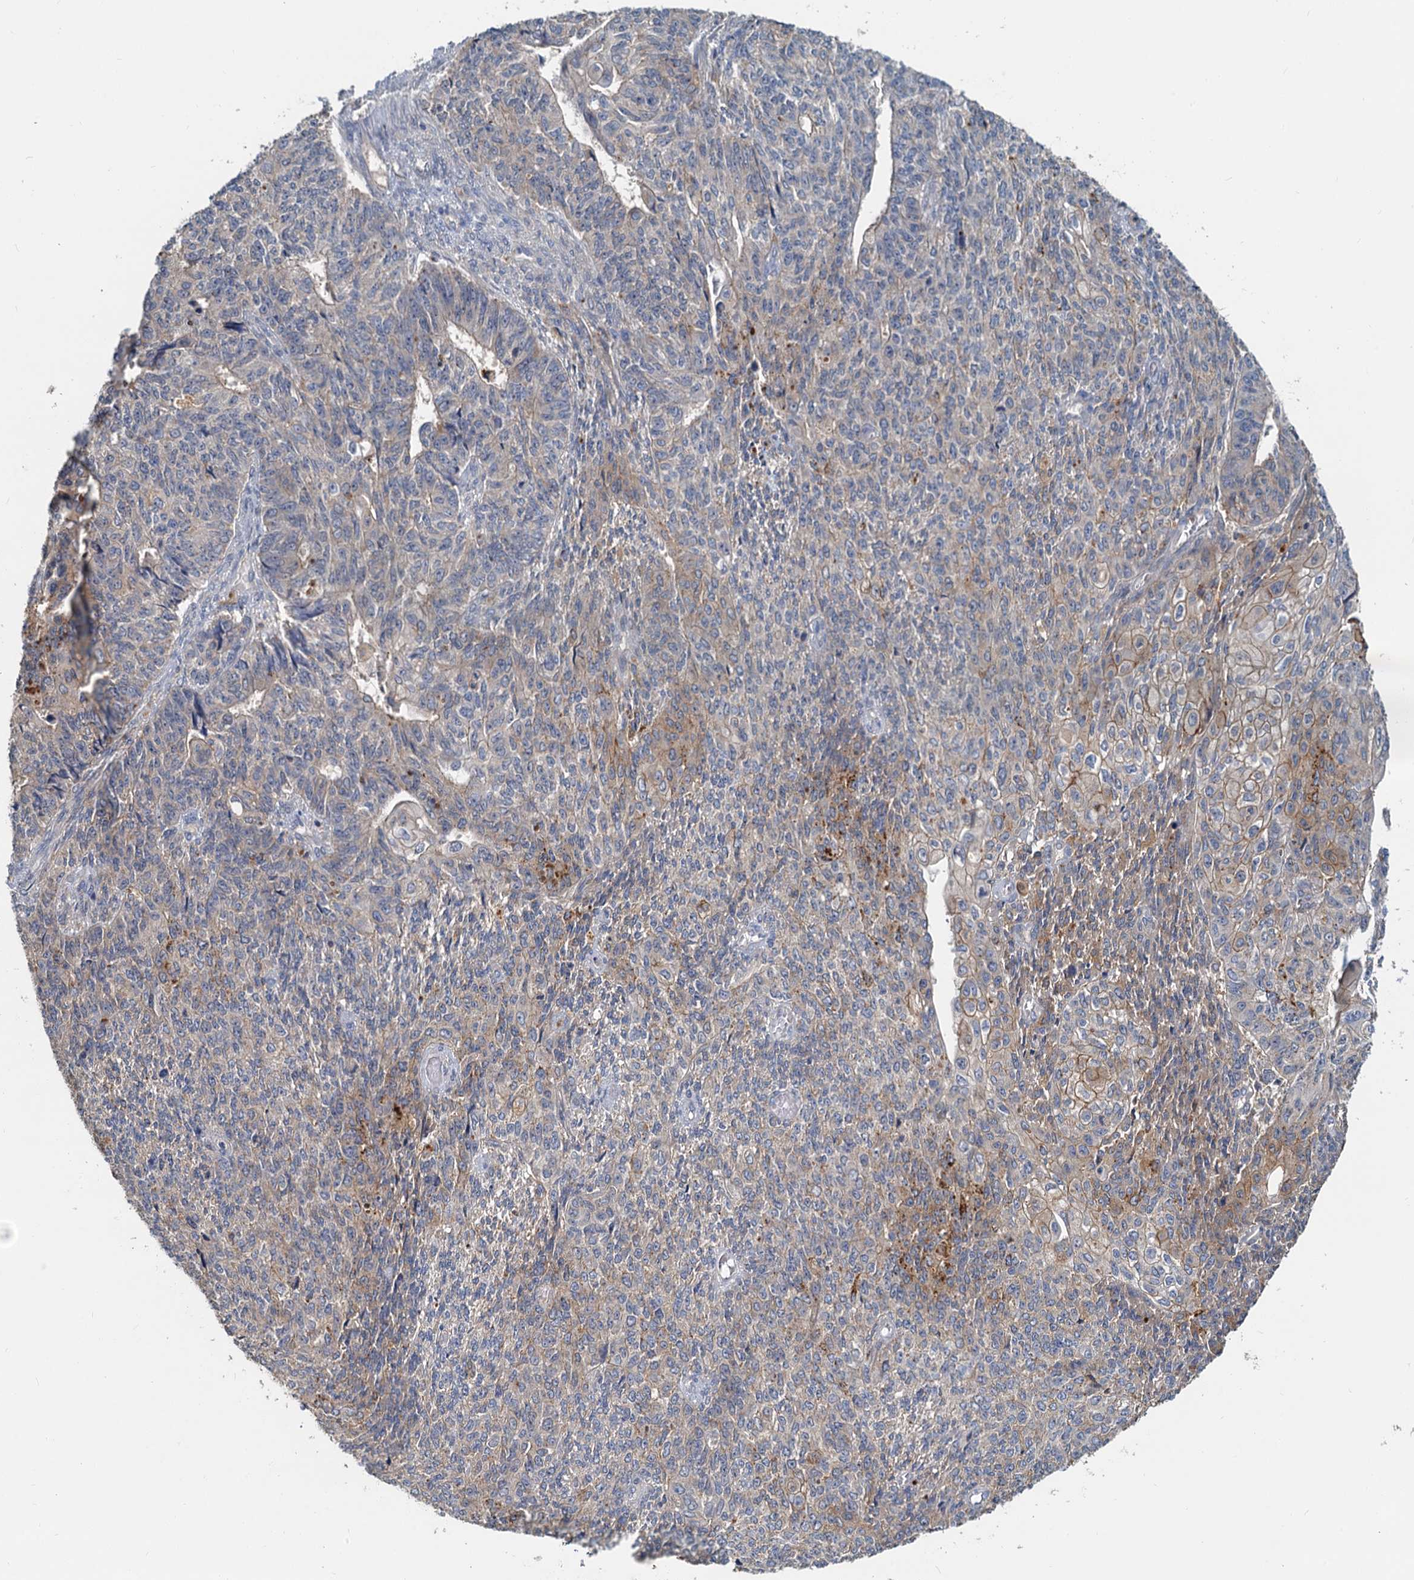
{"staining": {"intensity": "negative", "quantity": "none", "location": "none"}, "tissue": "endometrial cancer", "cell_type": "Tumor cells", "image_type": "cancer", "snomed": [{"axis": "morphology", "description": "Adenocarcinoma, NOS"}, {"axis": "topography", "description": "Endometrium"}], "caption": "This is an IHC micrograph of endometrial cancer (adenocarcinoma). There is no positivity in tumor cells.", "gene": "TOLLIP", "patient": {"sex": "female", "age": 32}}